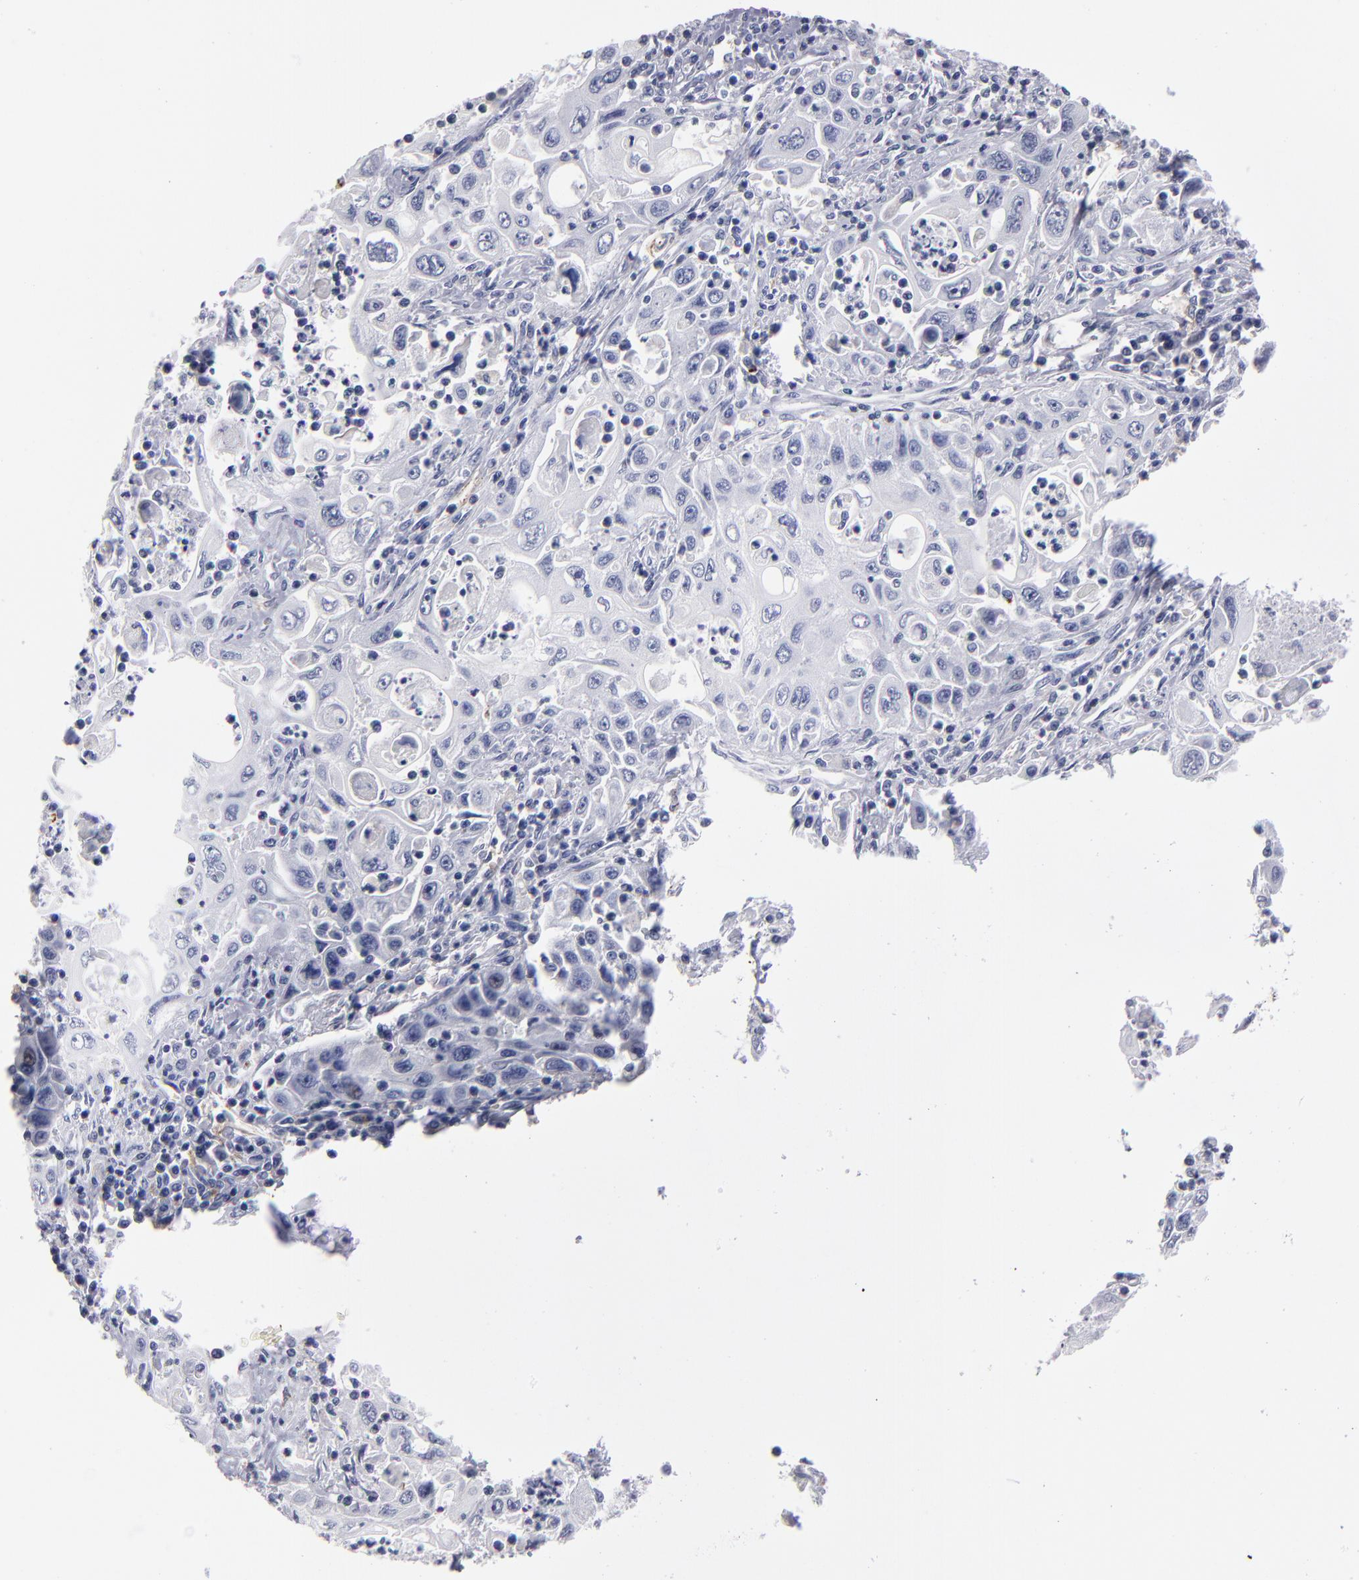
{"staining": {"intensity": "negative", "quantity": "none", "location": "none"}, "tissue": "pancreatic cancer", "cell_type": "Tumor cells", "image_type": "cancer", "snomed": [{"axis": "morphology", "description": "Adenocarcinoma, NOS"}, {"axis": "topography", "description": "Pancreas"}], "caption": "Tumor cells show no significant staining in pancreatic cancer (adenocarcinoma).", "gene": "FABP4", "patient": {"sex": "male", "age": 70}}